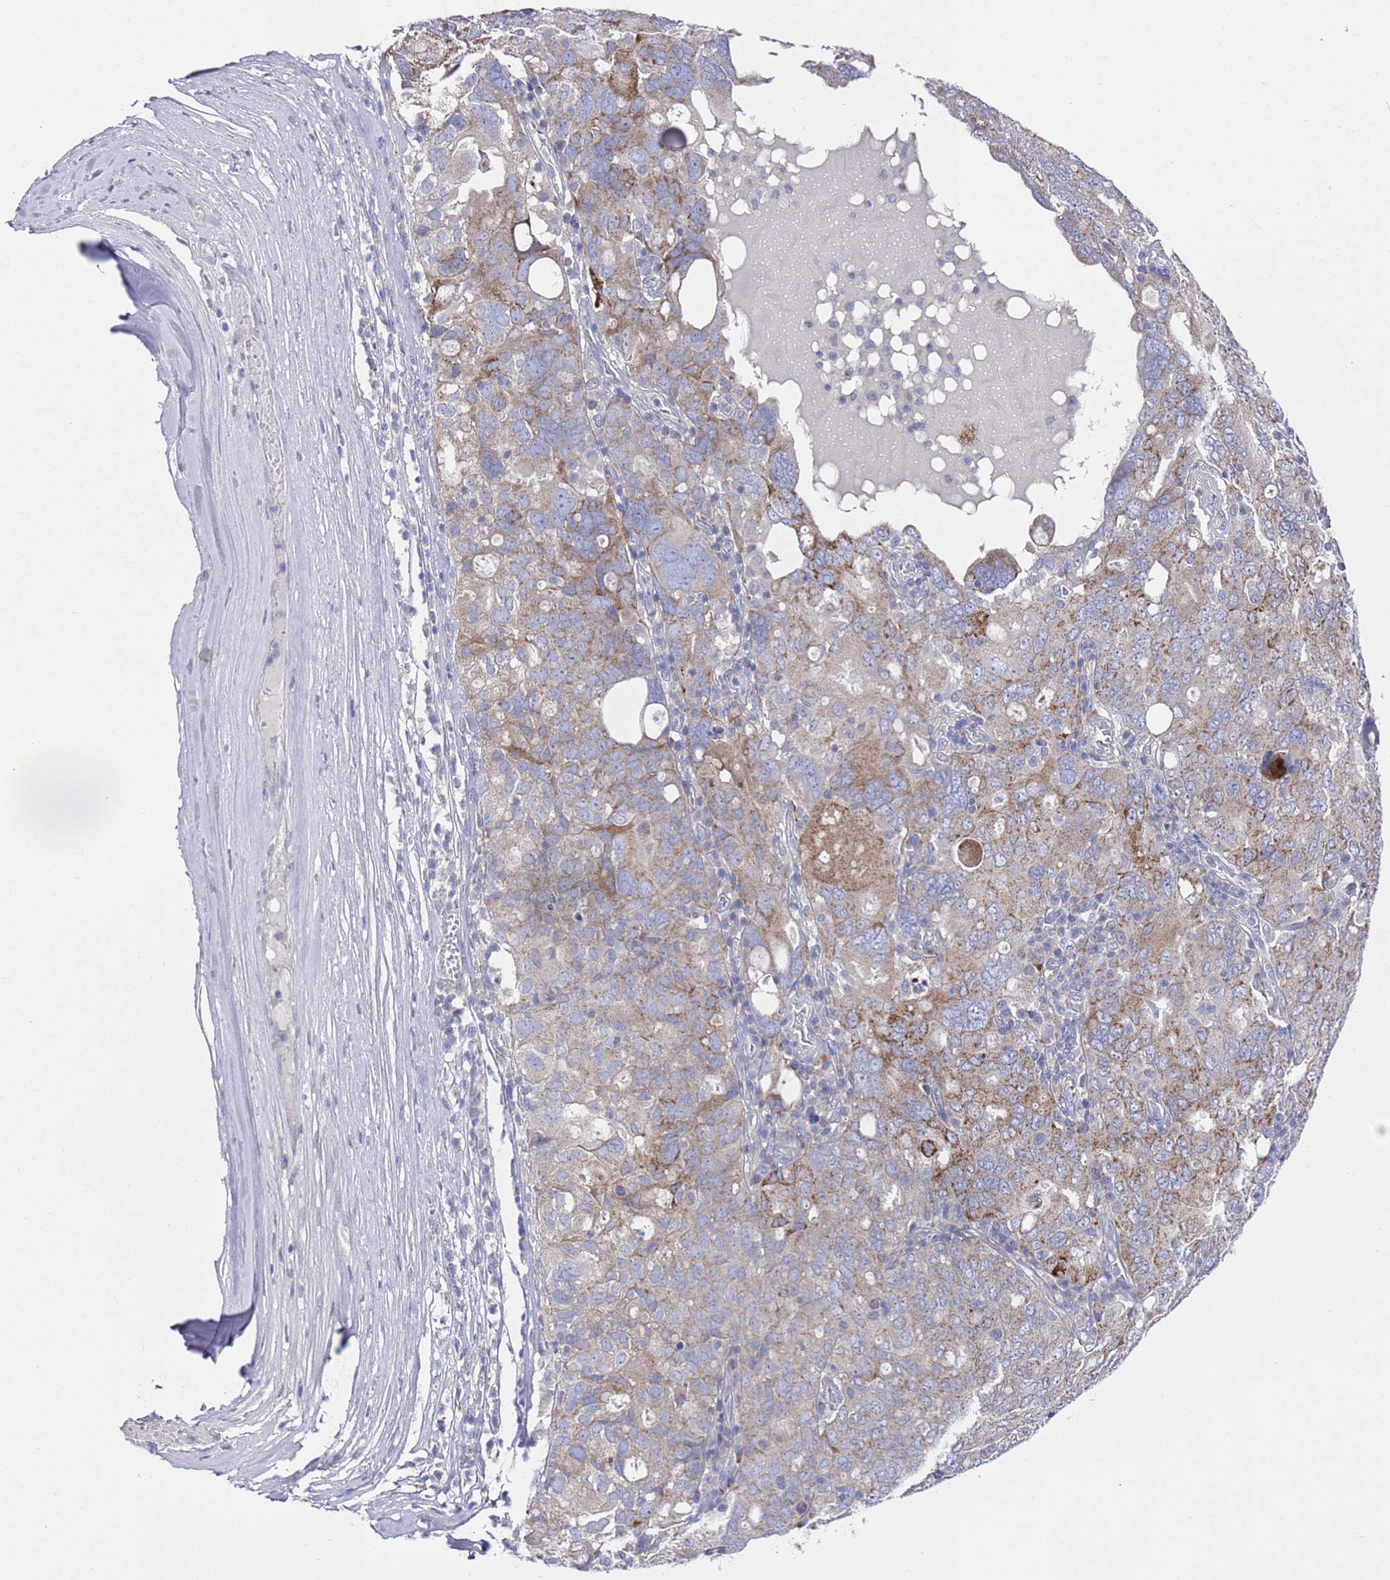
{"staining": {"intensity": "moderate", "quantity": "<25%", "location": "cytoplasmic/membranous"}, "tissue": "ovarian cancer", "cell_type": "Tumor cells", "image_type": "cancer", "snomed": [{"axis": "morphology", "description": "Carcinoma, endometroid"}, {"axis": "topography", "description": "Ovary"}], "caption": "This is a histology image of IHC staining of ovarian cancer, which shows moderate staining in the cytoplasmic/membranous of tumor cells.", "gene": "NPEPPS", "patient": {"sex": "female", "age": 62}}